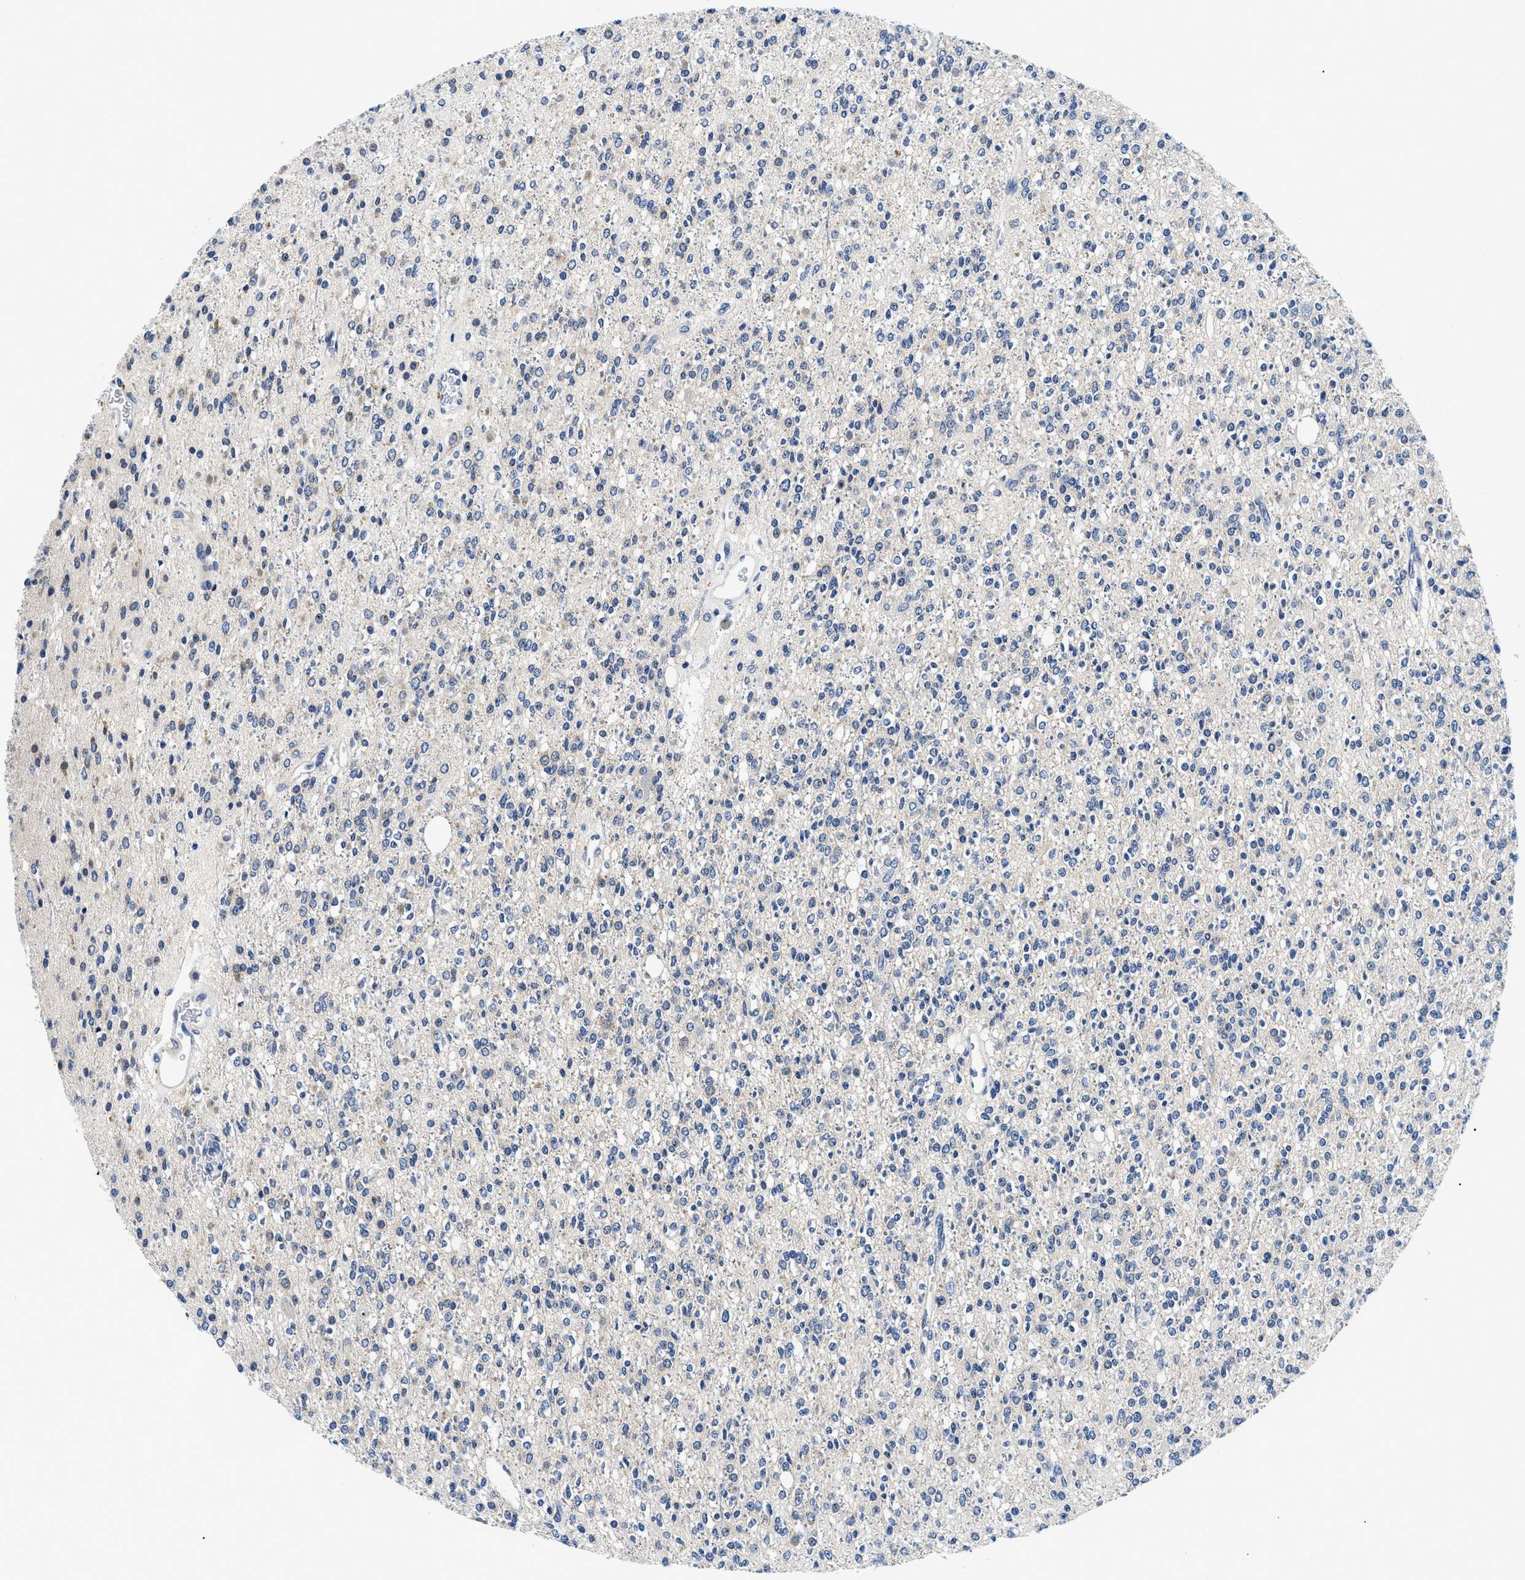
{"staining": {"intensity": "negative", "quantity": "none", "location": "none"}, "tissue": "glioma", "cell_type": "Tumor cells", "image_type": "cancer", "snomed": [{"axis": "morphology", "description": "Glioma, malignant, High grade"}, {"axis": "topography", "description": "Brain"}], "caption": "High magnification brightfield microscopy of glioma stained with DAB (brown) and counterstained with hematoxylin (blue): tumor cells show no significant expression. (DAB (3,3'-diaminobenzidine) immunohistochemistry visualized using brightfield microscopy, high magnification).", "gene": "MEA1", "patient": {"sex": "male", "age": 34}}